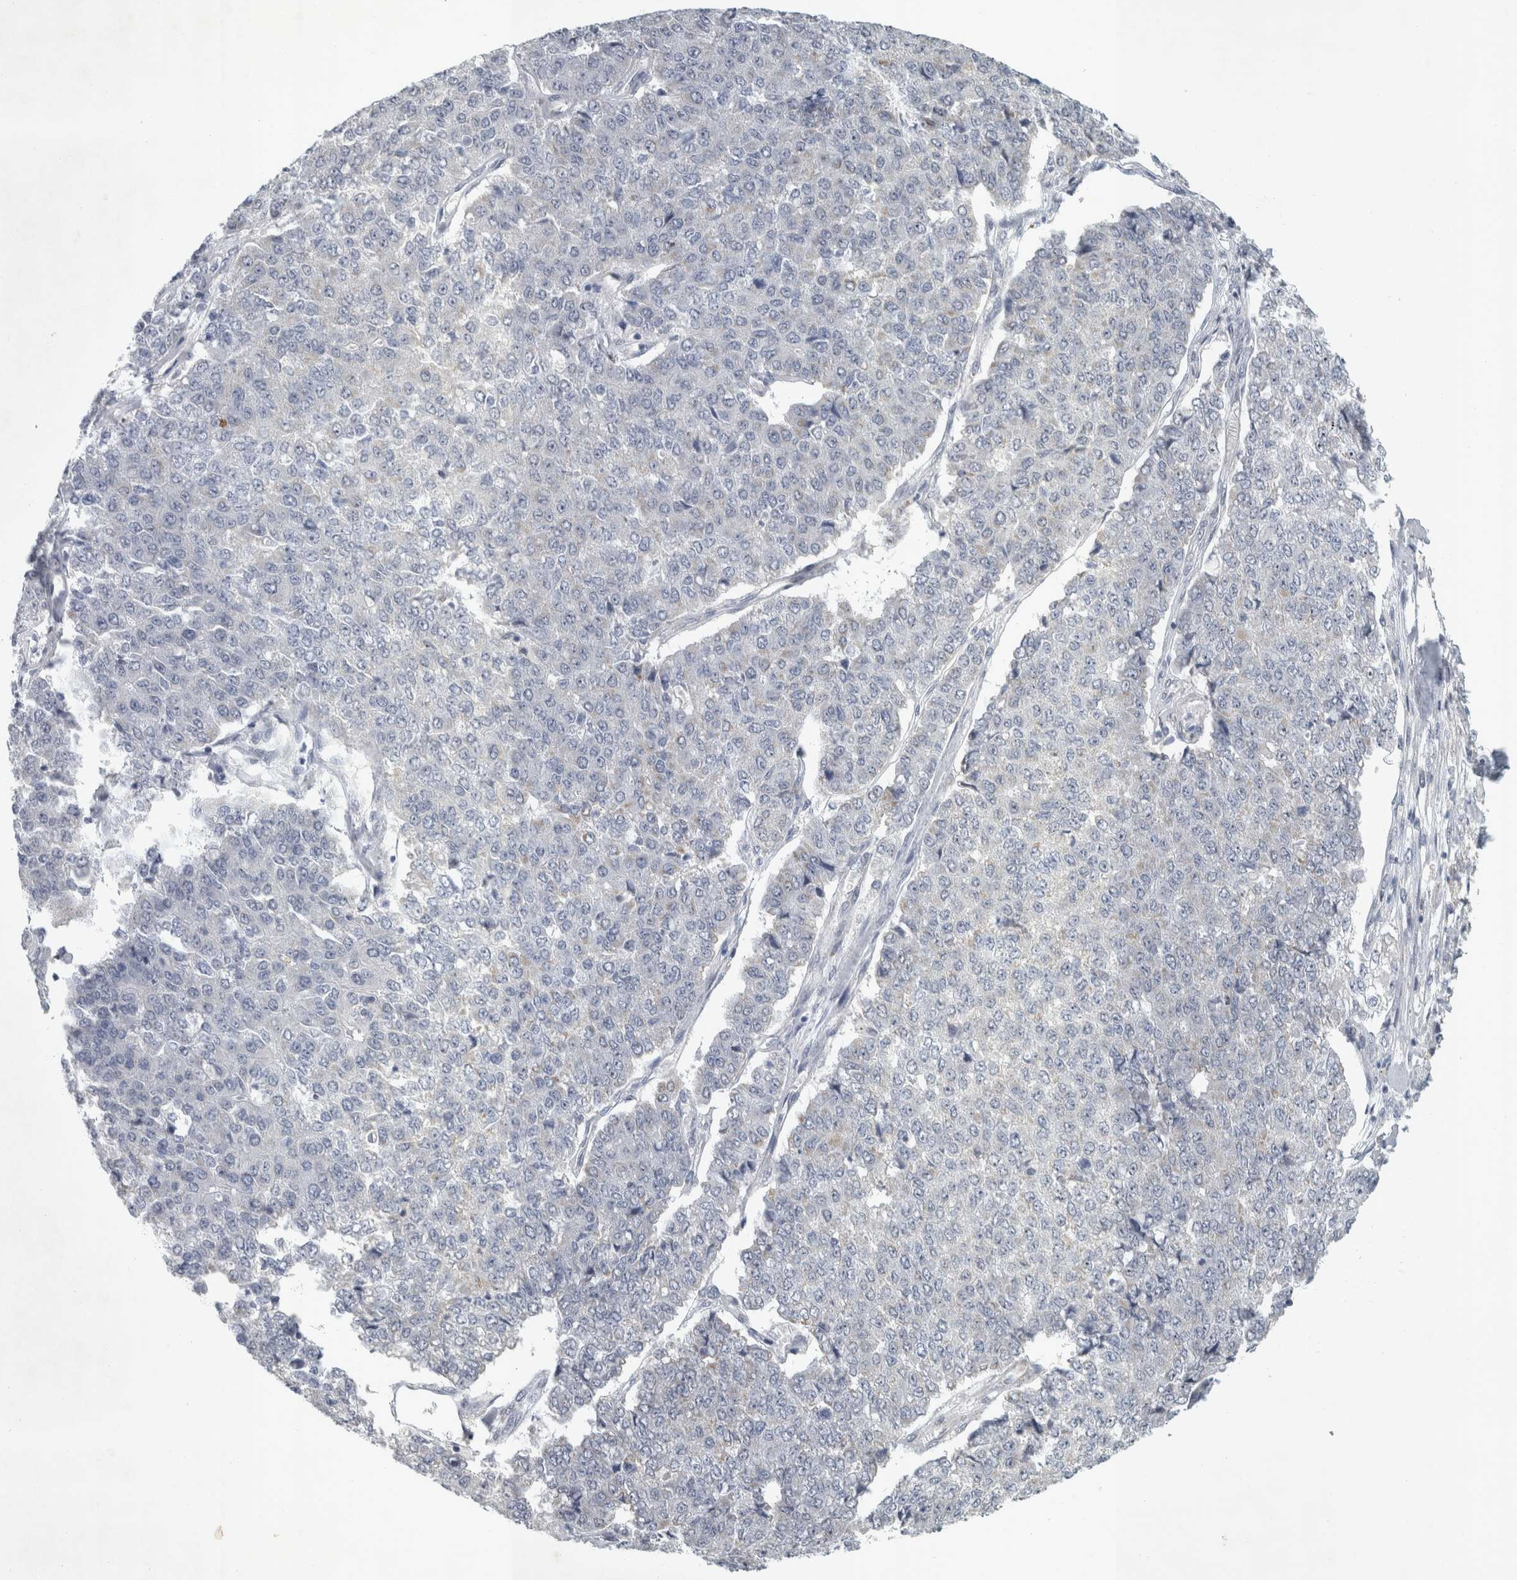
{"staining": {"intensity": "negative", "quantity": "none", "location": "none"}, "tissue": "pancreatic cancer", "cell_type": "Tumor cells", "image_type": "cancer", "snomed": [{"axis": "morphology", "description": "Adenocarcinoma, NOS"}, {"axis": "topography", "description": "Pancreas"}], "caption": "Immunohistochemistry (IHC) histopathology image of neoplastic tissue: human adenocarcinoma (pancreatic) stained with DAB reveals no significant protein staining in tumor cells. (Brightfield microscopy of DAB (3,3'-diaminobenzidine) IHC at high magnification).", "gene": "FXYD7", "patient": {"sex": "male", "age": 50}}